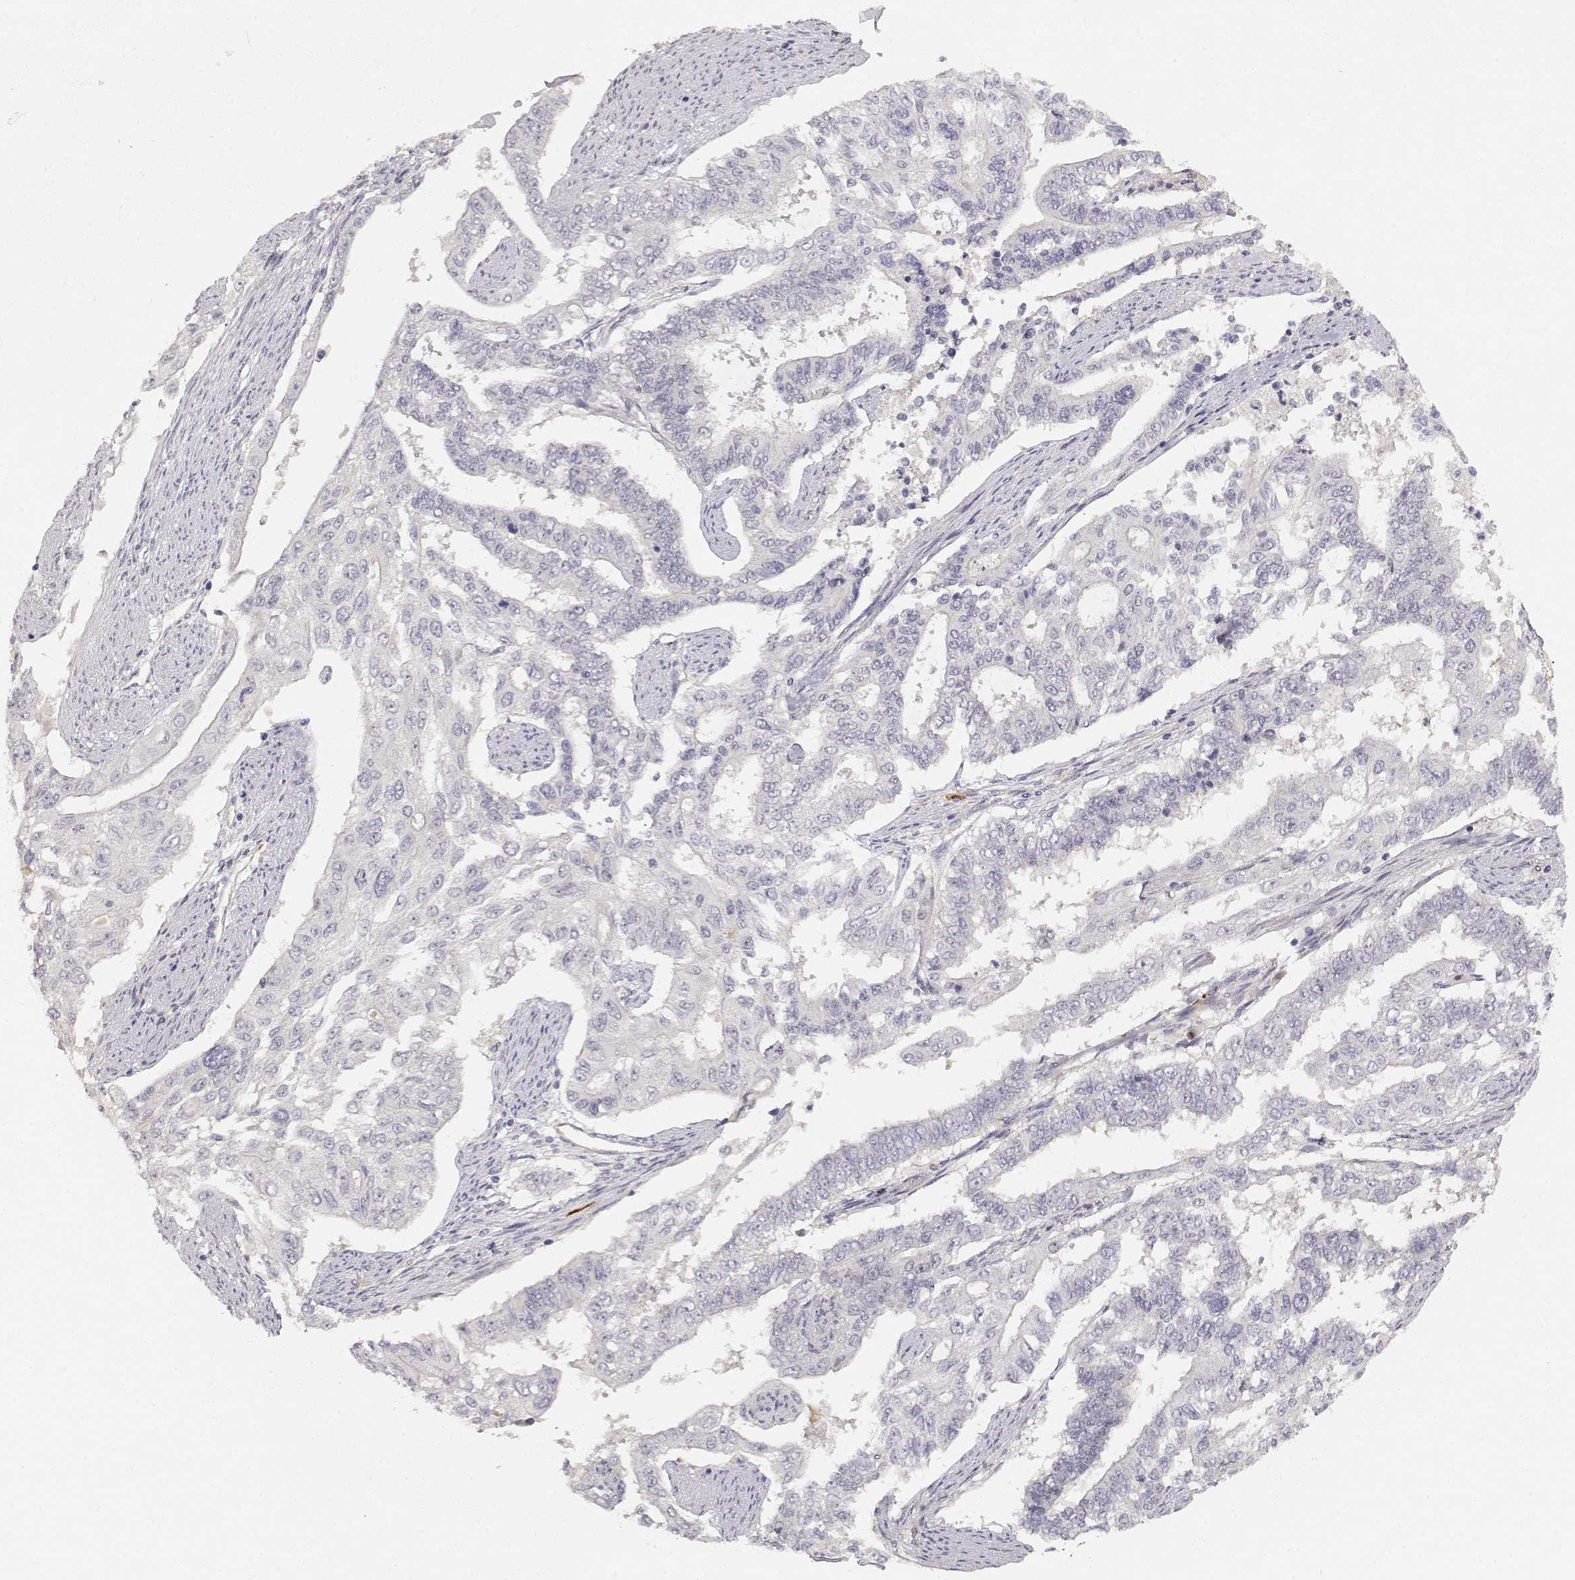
{"staining": {"intensity": "negative", "quantity": "none", "location": "none"}, "tissue": "endometrial cancer", "cell_type": "Tumor cells", "image_type": "cancer", "snomed": [{"axis": "morphology", "description": "Adenocarcinoma, NOS"}, {"axis": "topography", "description": "Uterus"}], "caption": "A high-resolution image shows immunohistochemistry (IHC) staining of adenocarcinoma (endometrial), which exhibits no significant positivity in tumor cells. (Brightfield microscopy of DAB (3,3'-diaminobenzidine) immunohistochemistry (IHC) at high magnification).", "gene": "EAF2", "patient": {"sex": "female", "age": 59}}